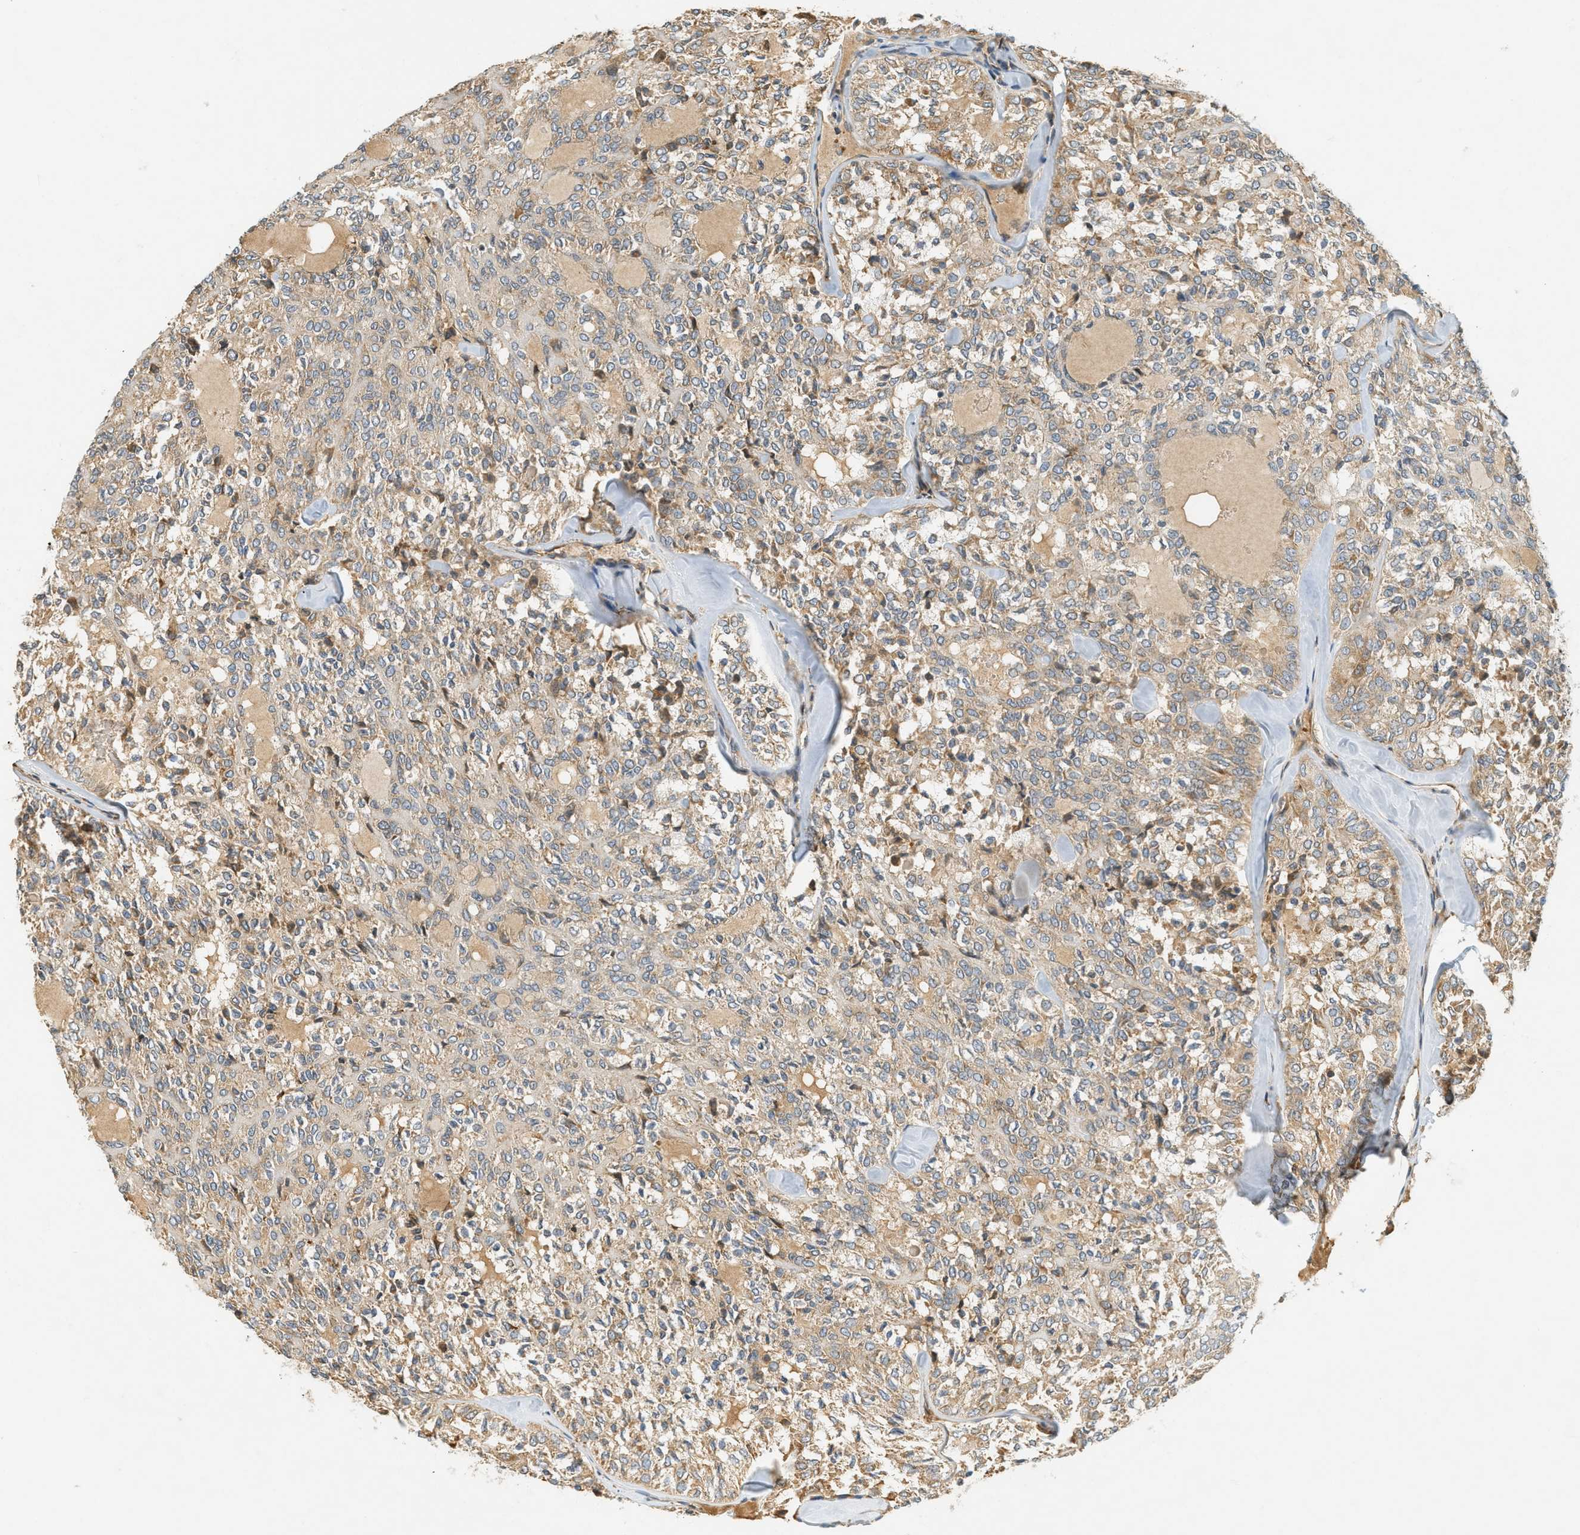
{"staining": {"intensity": "weak", "quantity": ">75%", "location": "cytoplasmic/membranous"}, "tissue": "thyroid cancer", "cell_type": "Tumor cells", "image_type": "cancer", "snomed": [{"axis": "morphology", "description": "Follicular adenoma carcinoma, NOS"}, {"axis": "topography", "description": "Thyroid gland"}], "caption": "Protein expression by IHC reveals weak cytoplasmic/membranous staining in approximately >75% of tumor cells in thyroid cancer.", "gene": "PDK1", "patient": {"sex": "male", "age": 75}}